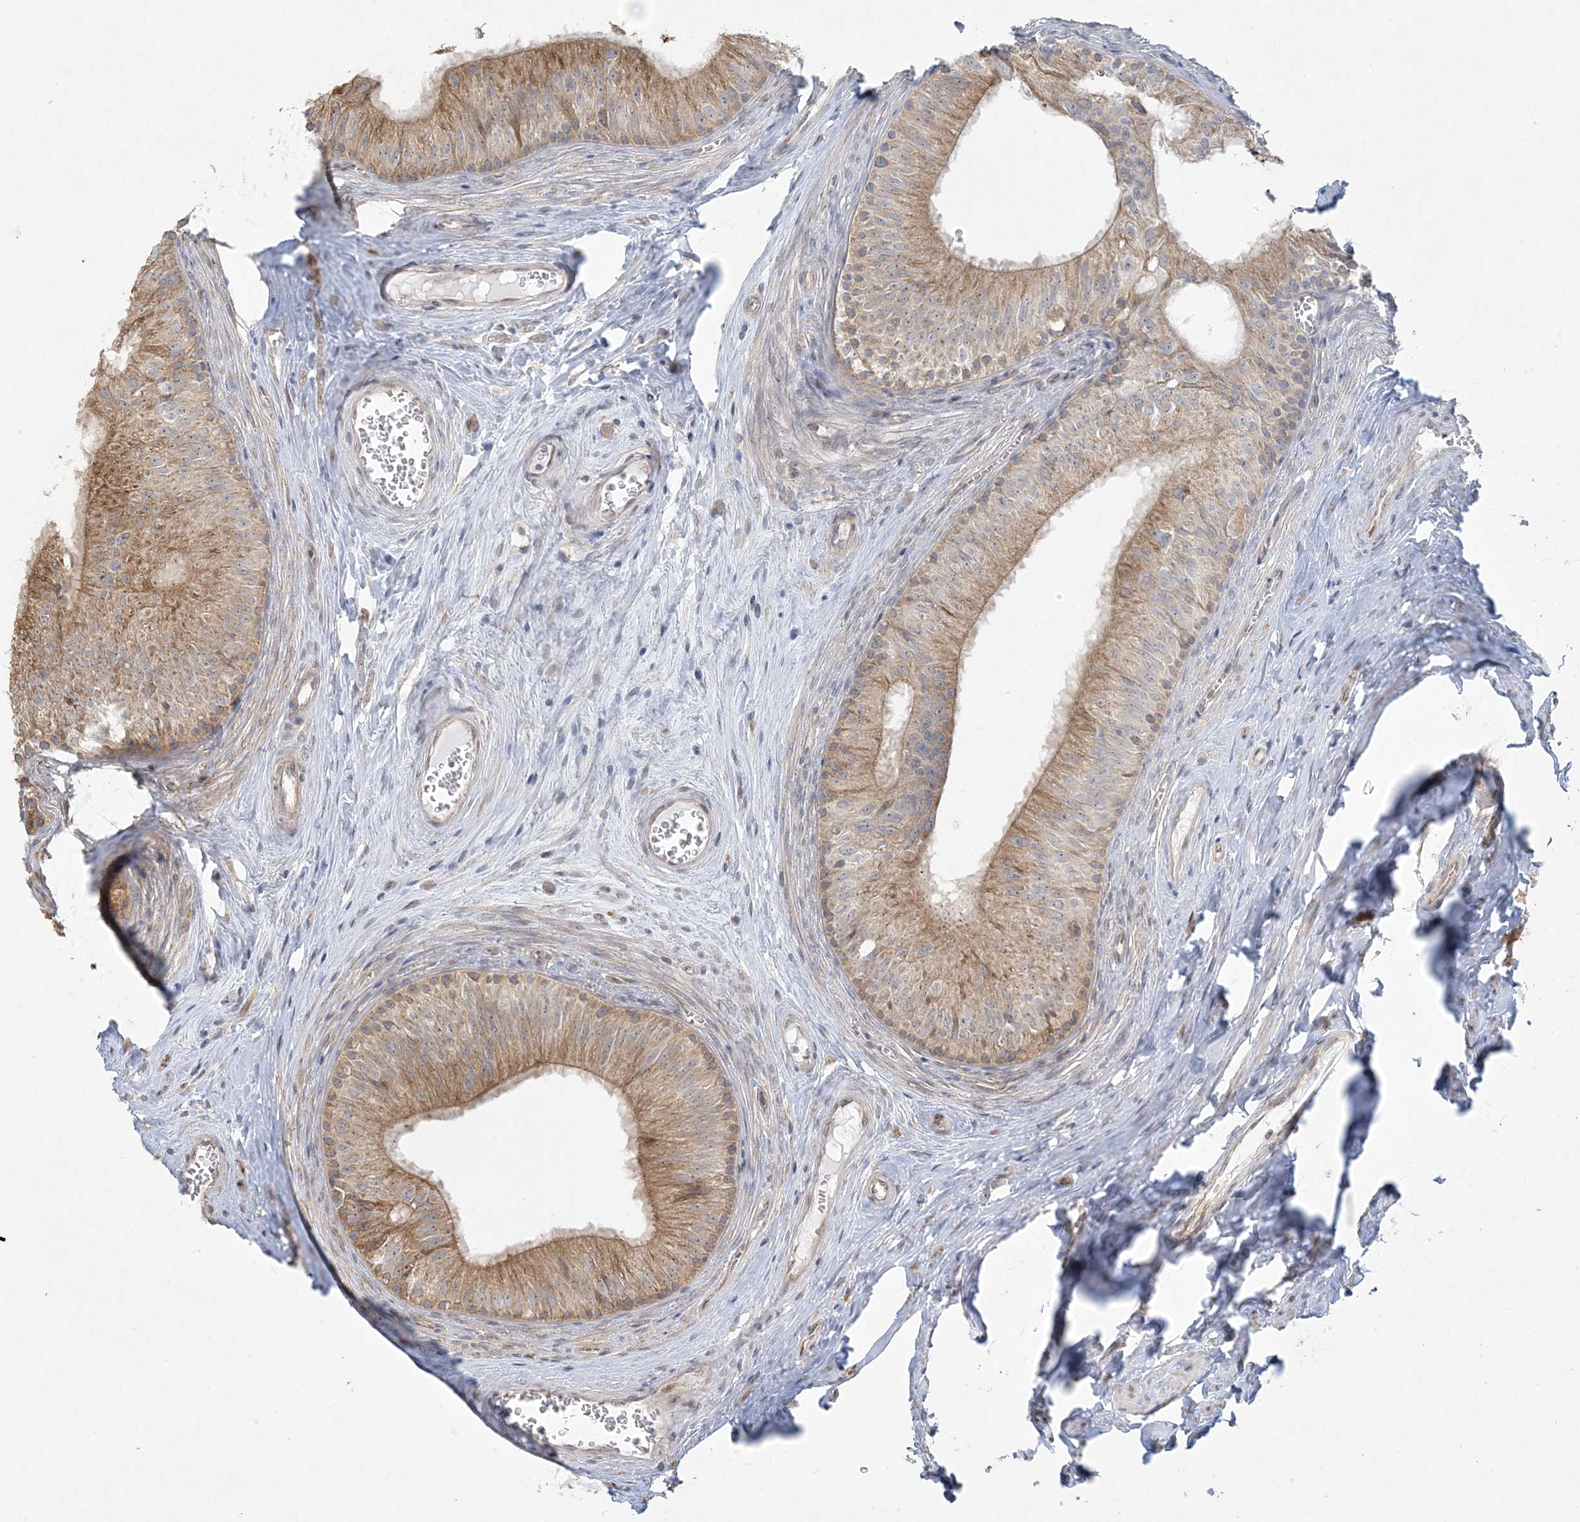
{"staining": {"intensity": "moderate", "quantity": ">75%", "location": "cytoplasmic/membranous"}, "tissue": "epididymis", "cell_type": "Glandular cells", "image_type": "normal", "snomed": [{"axis": "morphology", "description": "Normal tissue, NOS"}, {"axis": "topography", "description": "Epididymis"}], "caption": "Epididymis stained with DAB (3,3'-diaminobenzidine) immunohistochemistry reveals medium levels of moderate cytoplasmic/membranous staining in approximately >75% of glandular cells. (Brightfield microscopy of DAB IHC at high magnification).", "gene": "ZC3H6", "patient": {"sex": "male", "age": 46}}